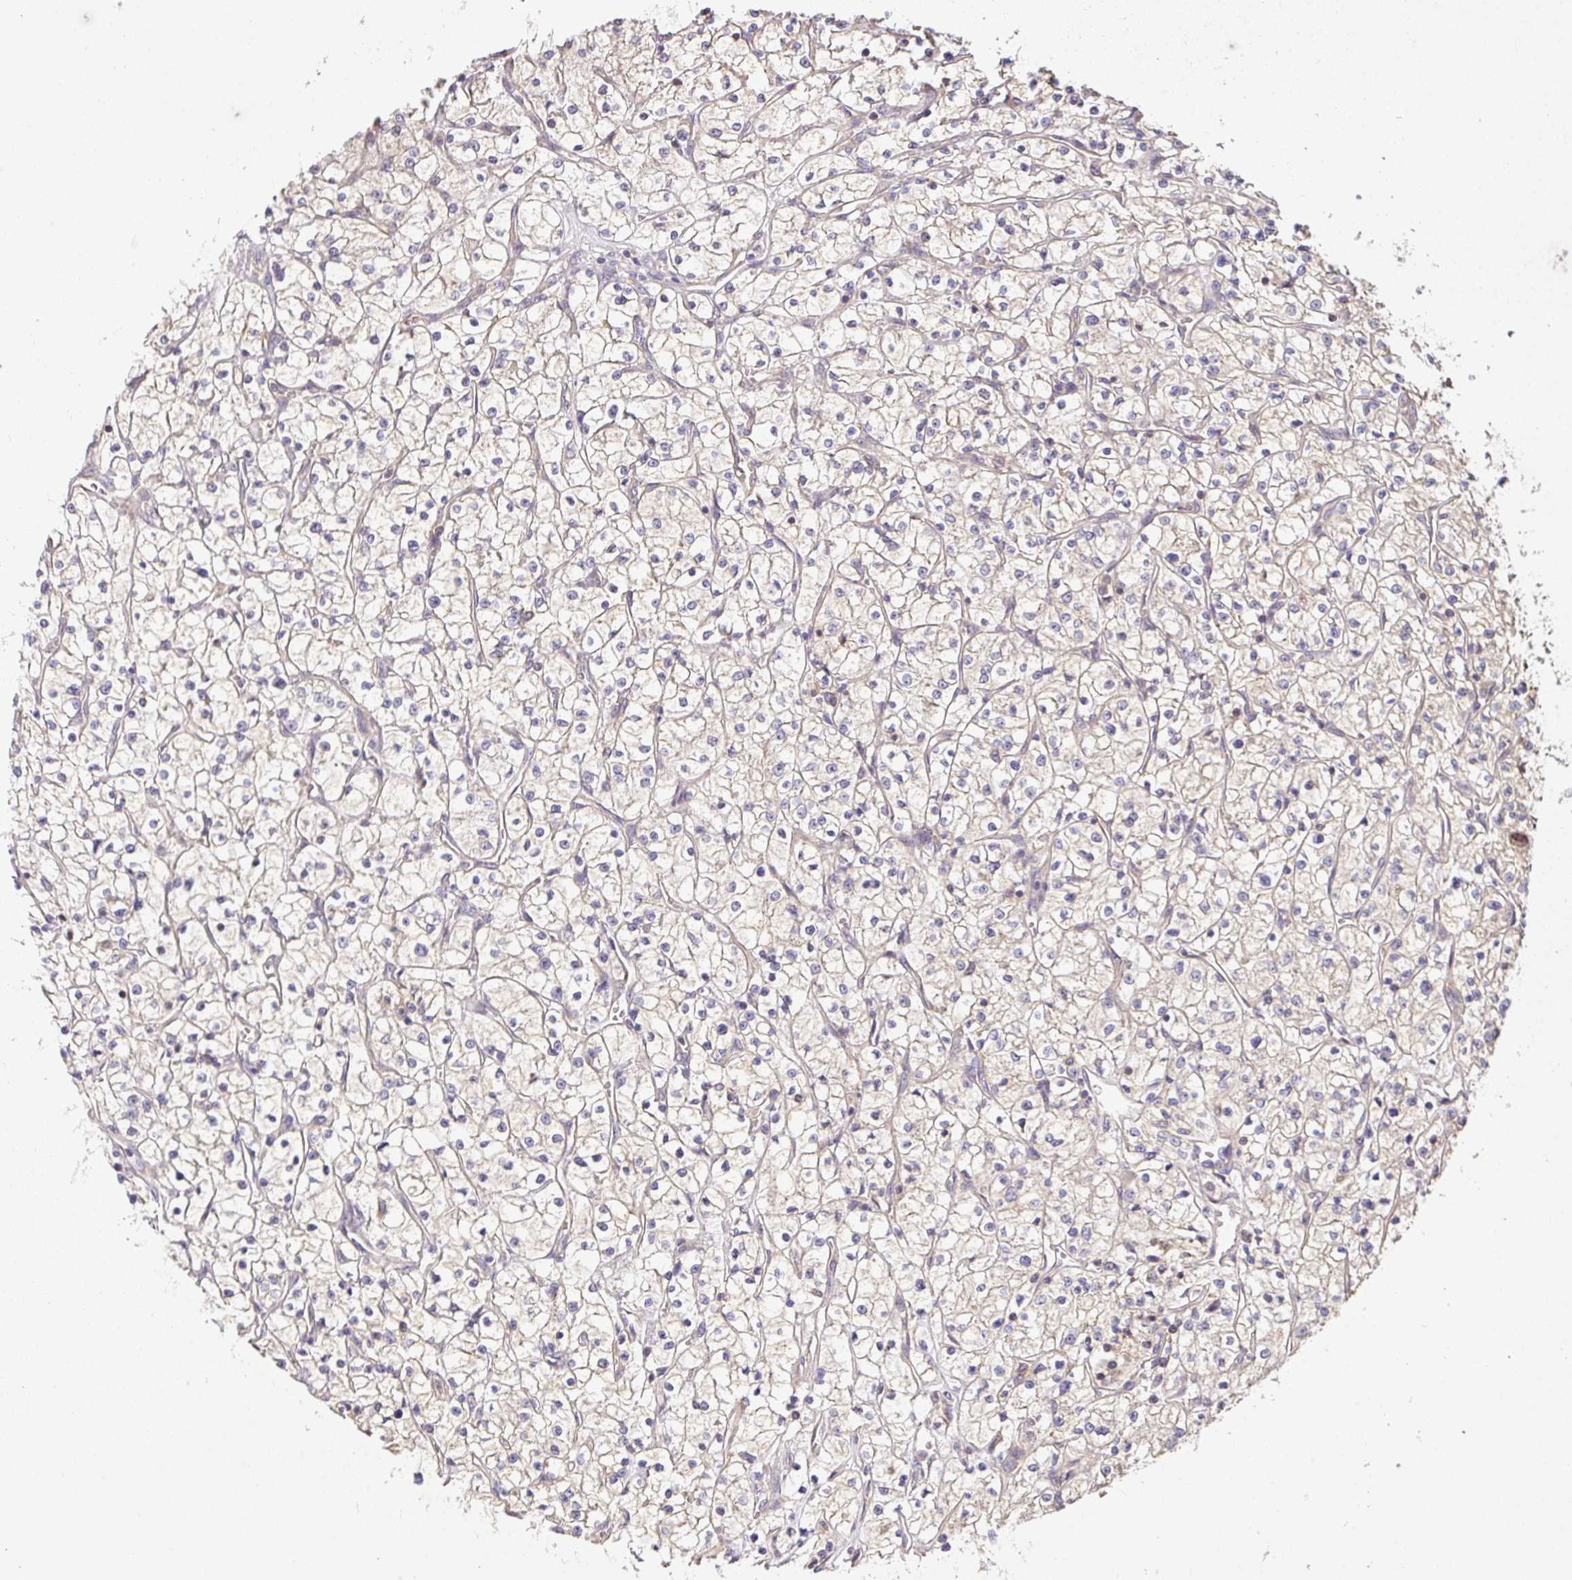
{"staining": {"intensity": "negative", "quantity": "none", "location": "none"}, "tissue": "renal cancer", "cell_type": "Tumor cells", "image_type": "cancer", "snomed": [{"axis": "morphology", "description": "Adenocarcinoma, NOS"}, {"axis": "topography", "description": "Kidney"}], "caption": "A histopathology image of adenocarcinoma (renal) stained for a protein reveals no brown staining in tumor cells.", "gene": "VENTX", "patient": {"sex": "female", "age": 64}}